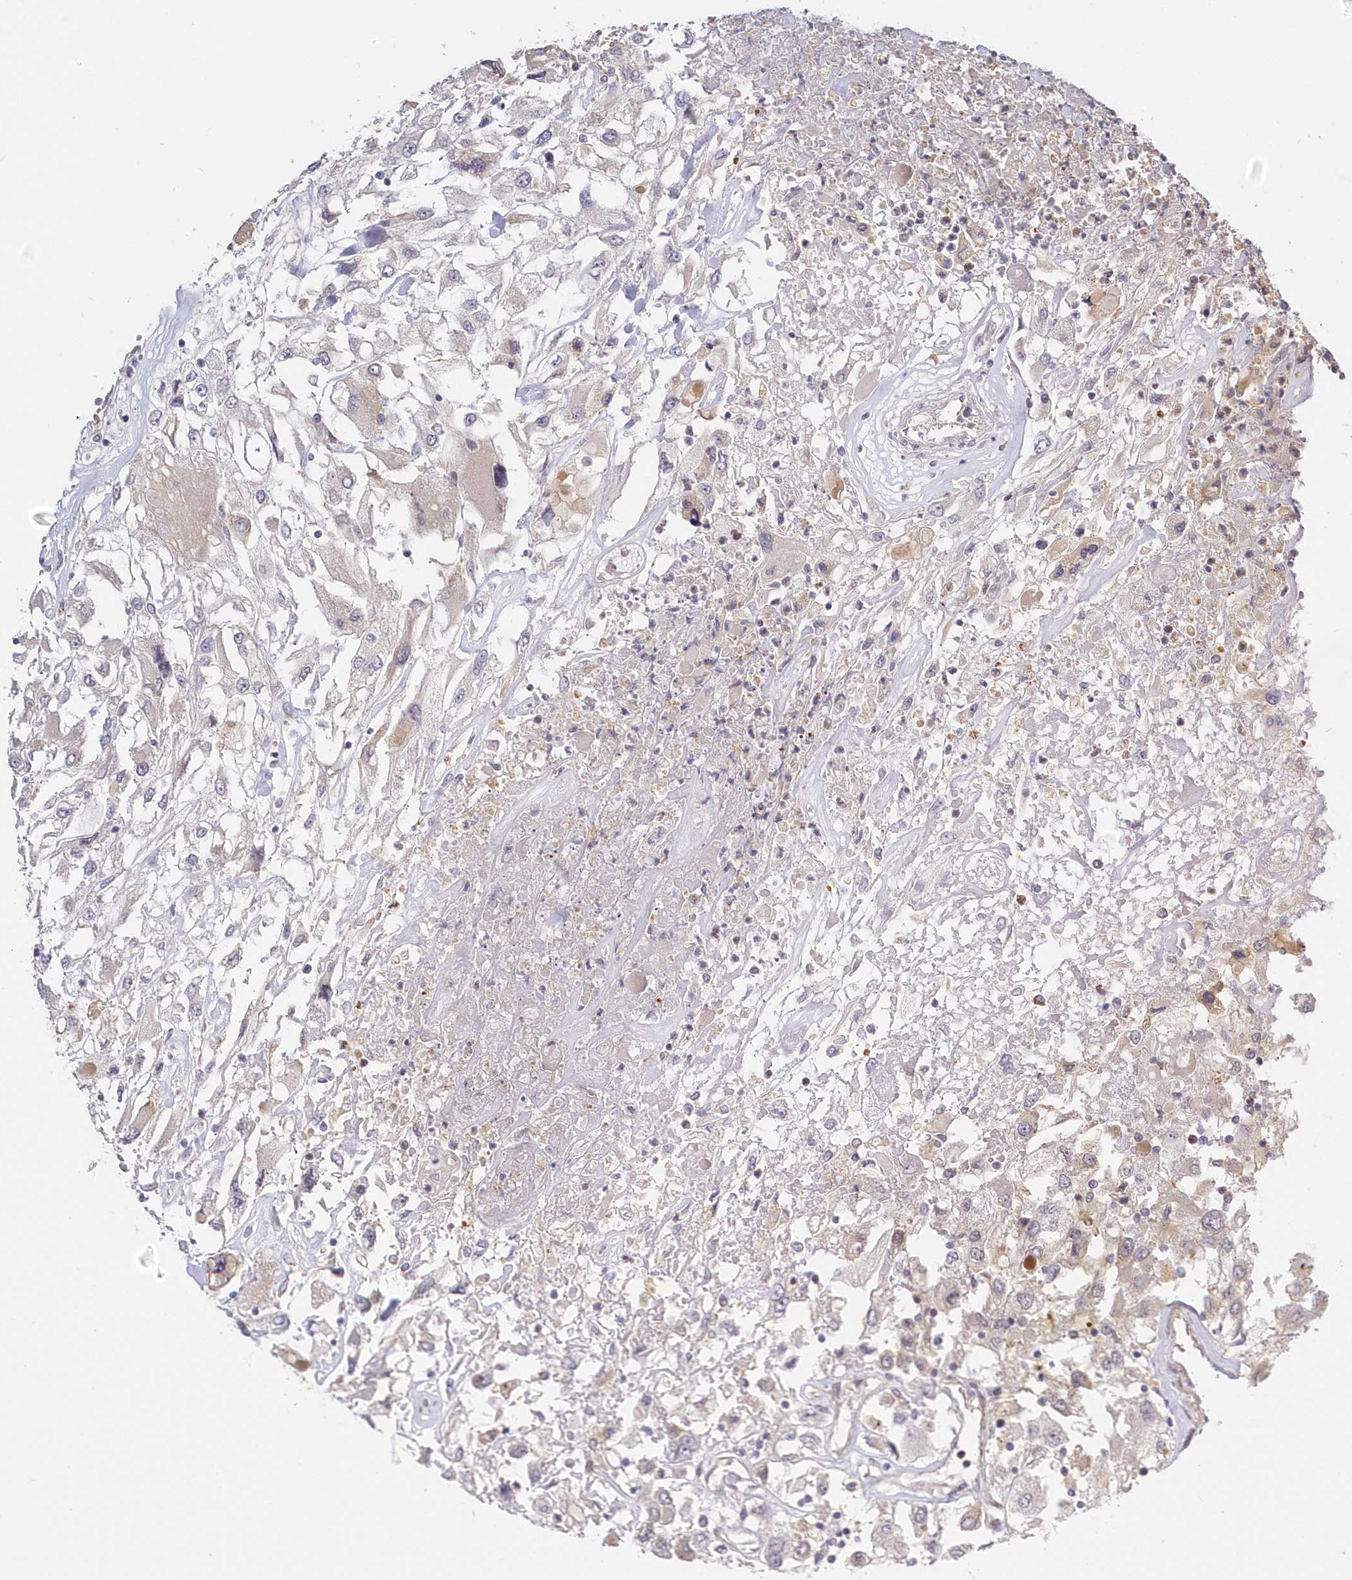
{"staining": {"intensity": "negative", "quantity": "none", "location": "none"}, "tissue": "renal cancer", "cell_type": "Tumor cells", "image_type": "cancer", "snomed": [{"axis": "morphology", "description": "Adenocarcinoma, NOS"}, {"axis": "topography", "description": "Kidney"}], "caption": "Tumor cells are negative for brown protein staining in renal cancer (adenocarcinoma). (Brightfield microscopy of DAB immunohistochemistry at high magnification).", "gene": "KATNA1", "patient": {"sex": "female", "age": 52}}